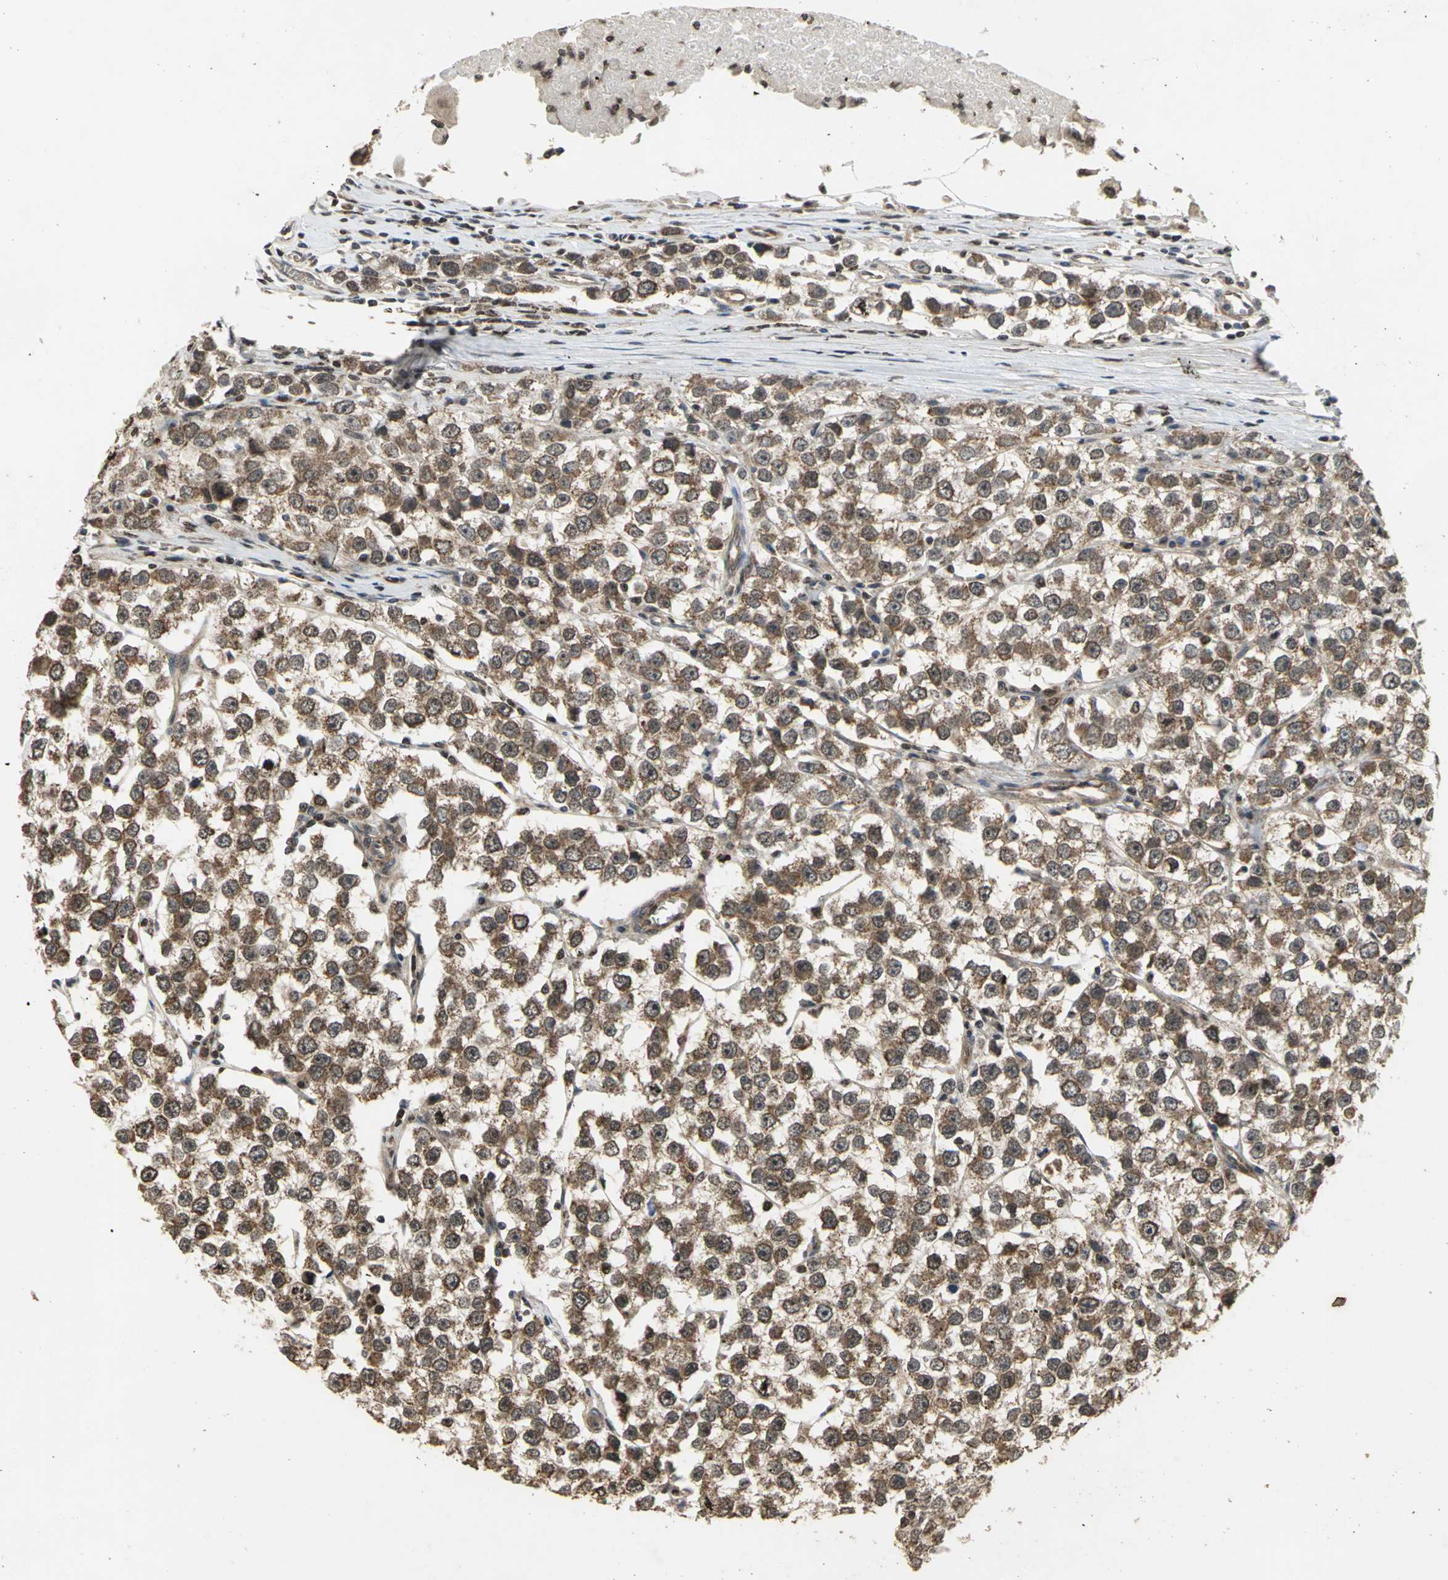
{"staining": {"intensity": "moderate", "quantity": ">75%", "location": "cytoplasmic/membranous,nuclear"}, "tissue": "testis cancer", "cell_type": "Tumor cells", "image_type": "cancer", "snomed": [{"axis": "morphology", "description": "Seminoma, NOS"}, {"axis": "morphology", "description": "Carcinoma, Embryonal, NOS"}, {"axis": "topography", "description": "Testis"}], "caption": "This histopathology image displays immunohistochemistry staining of embryonal carcinoma (testis), with medium moderate cytoplasmic/membranous and nuclear expression in about >75% of tumor cells.", "gene": "AHR", "patient": {"sex": "male", "age": 52}}